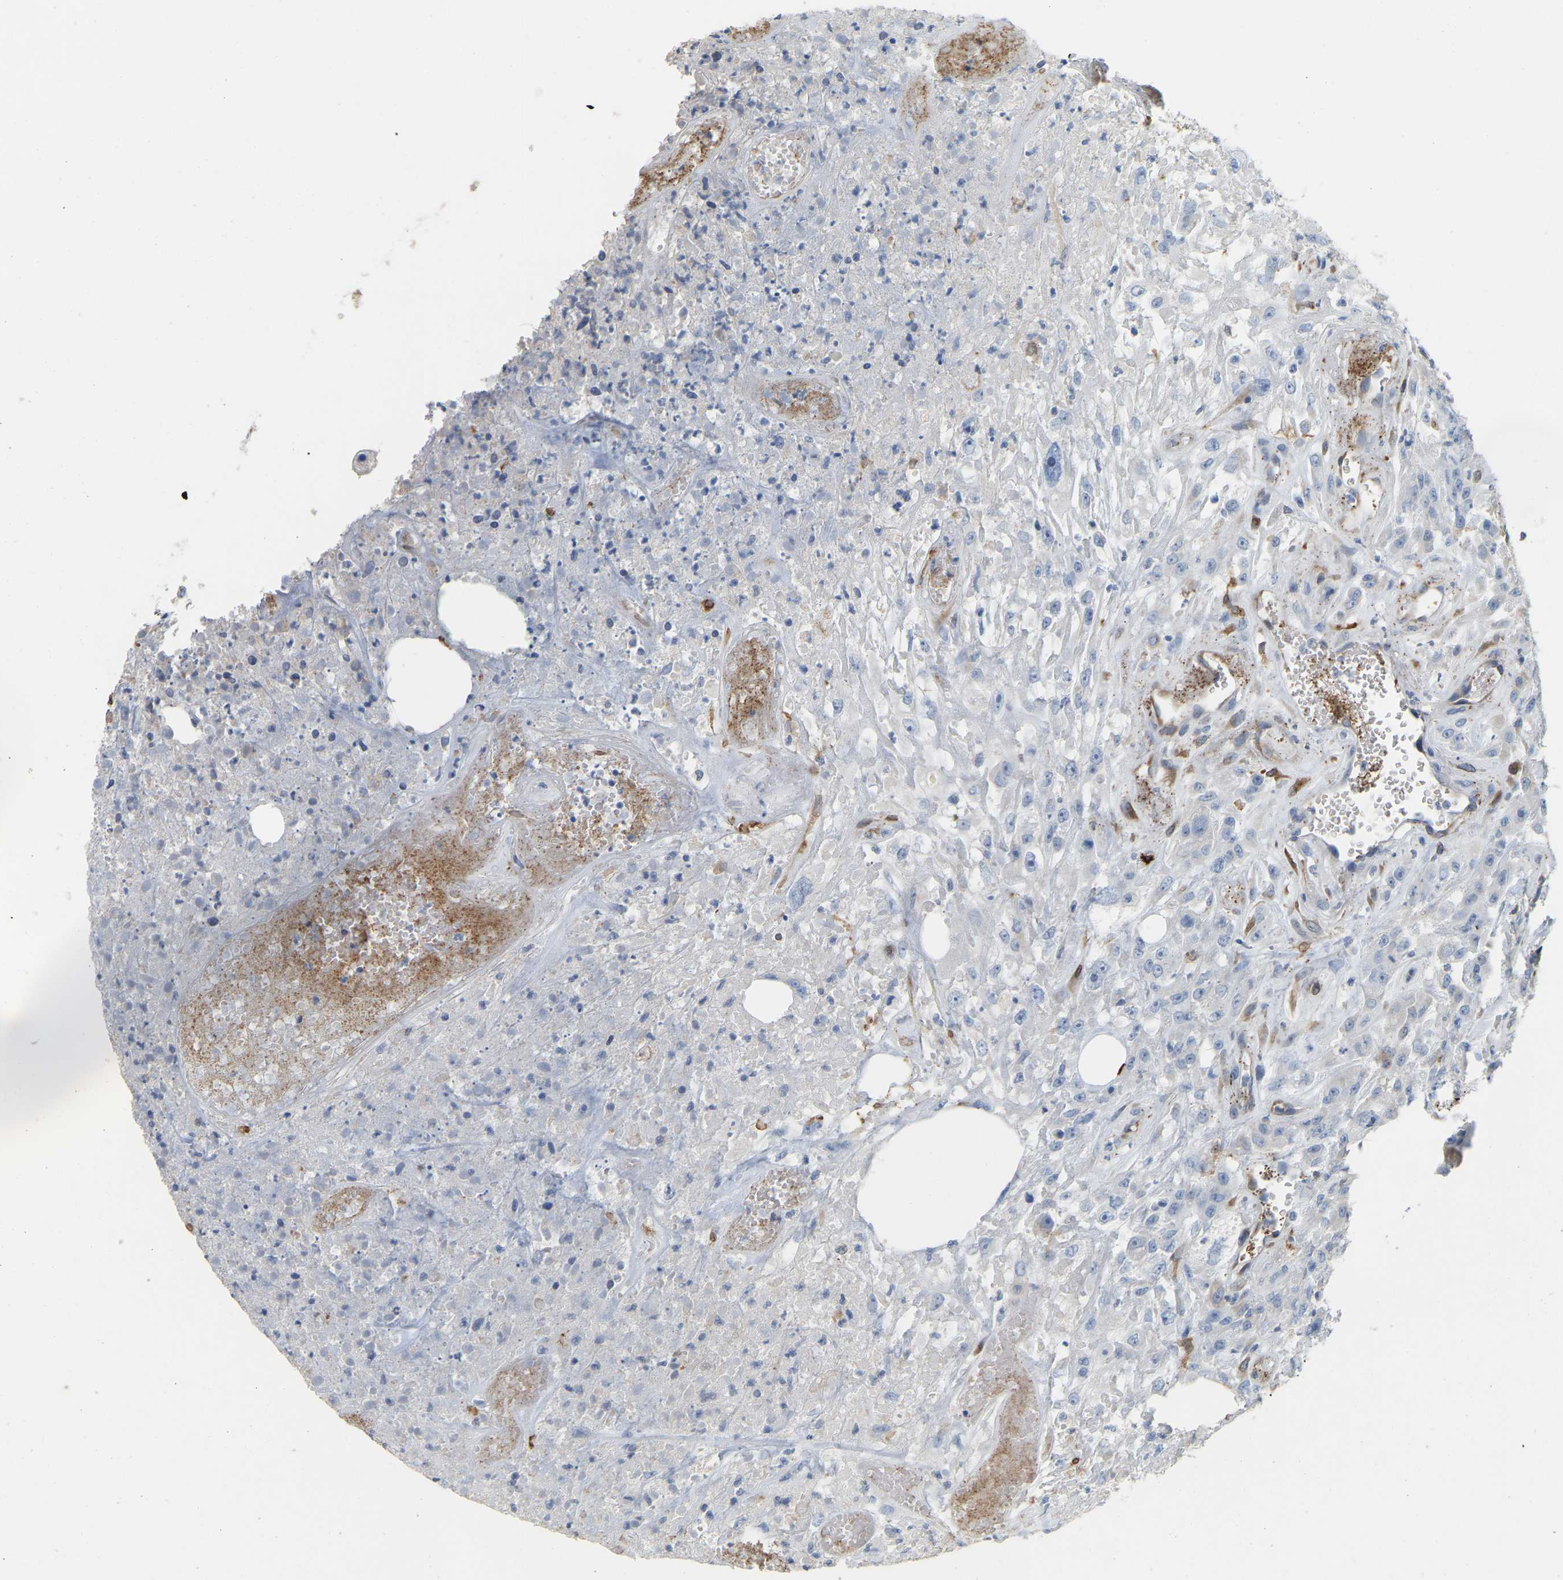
{"staining": {"intensity": "negative", "quantity": "none", "location": "none"}, "tissue": "urothelial cancer", "cell_type": "Tumor cells", "image_type": "cancer", "snomed": [{"axis": "morphology", "description": "Urothelial carcinoma, High grade"}, {"axis": "topography", "description": "Urinary bladder"}], "caption": "Immunohistochemical staining of human urothelial cancer reveals no significant expression in tumor cells.", "gene": "PTGS1", "patient": {"sex": "male", "age": 46}}